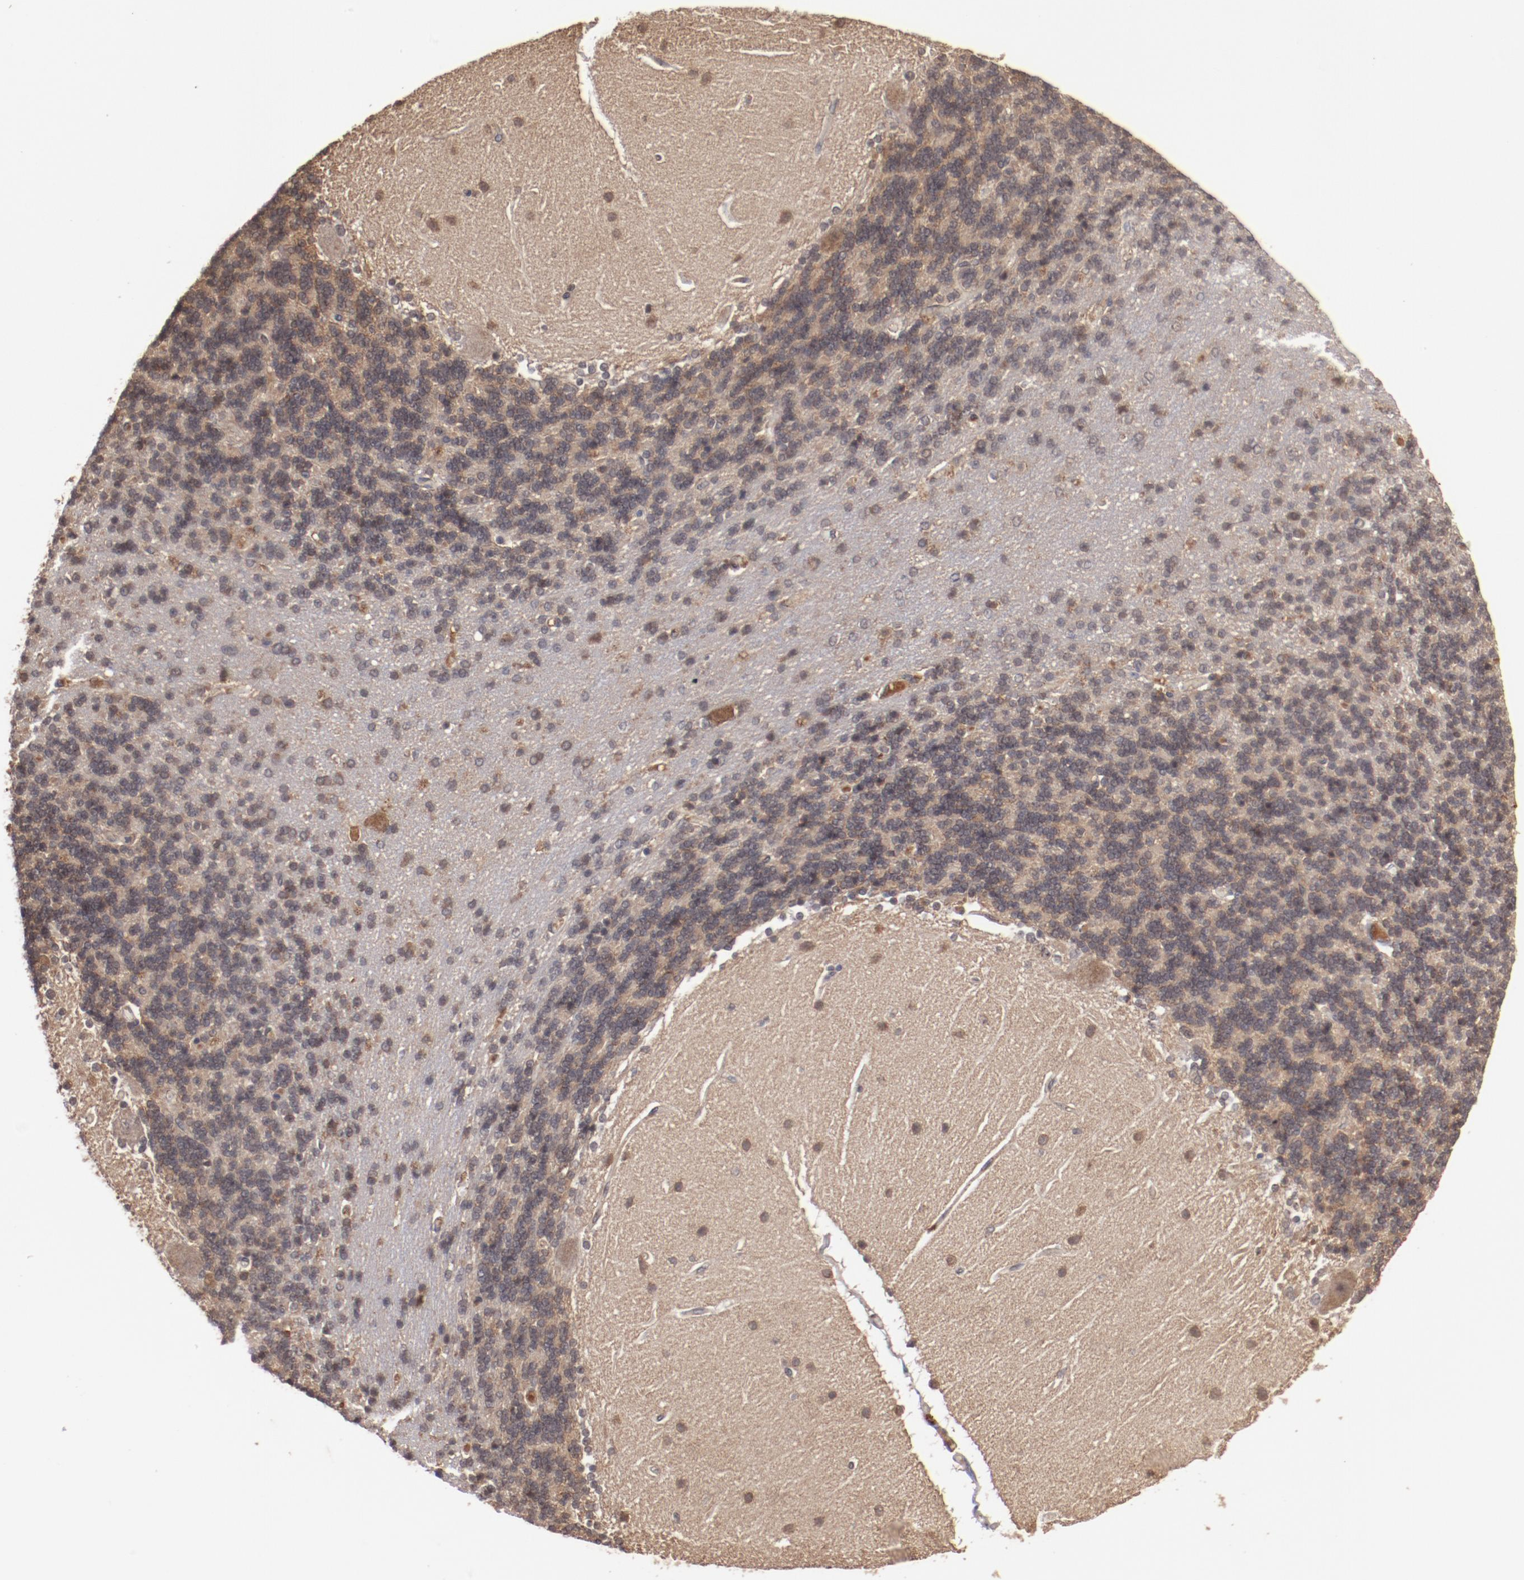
{"staining": {"intensity": "moderate", "quantity": "25%-75%", "location": "cytoplasmic/membranous"}, "tissue": "cerebellum", "cell_type": "Cells in granular layer", "image_type": "normal", "snomed": [{"axis": "morphology", "description": "Normal tissue, NOS"}, {"axis": "topography", "description": "Cerebellum"}], "caption": "Immunohistochemistry of unremarkable human cerebellum exhibits medium levels of moderate cytoplasmic/membranous positivity in approximately 25%-75% of cells in granular layer. (DAB (3,3'-diaminobenzidine) IHC, brown staining for protein, blue staining for nuclei).", "gene": "TENM1", "patient": {"sex": "female", "age": 54}}